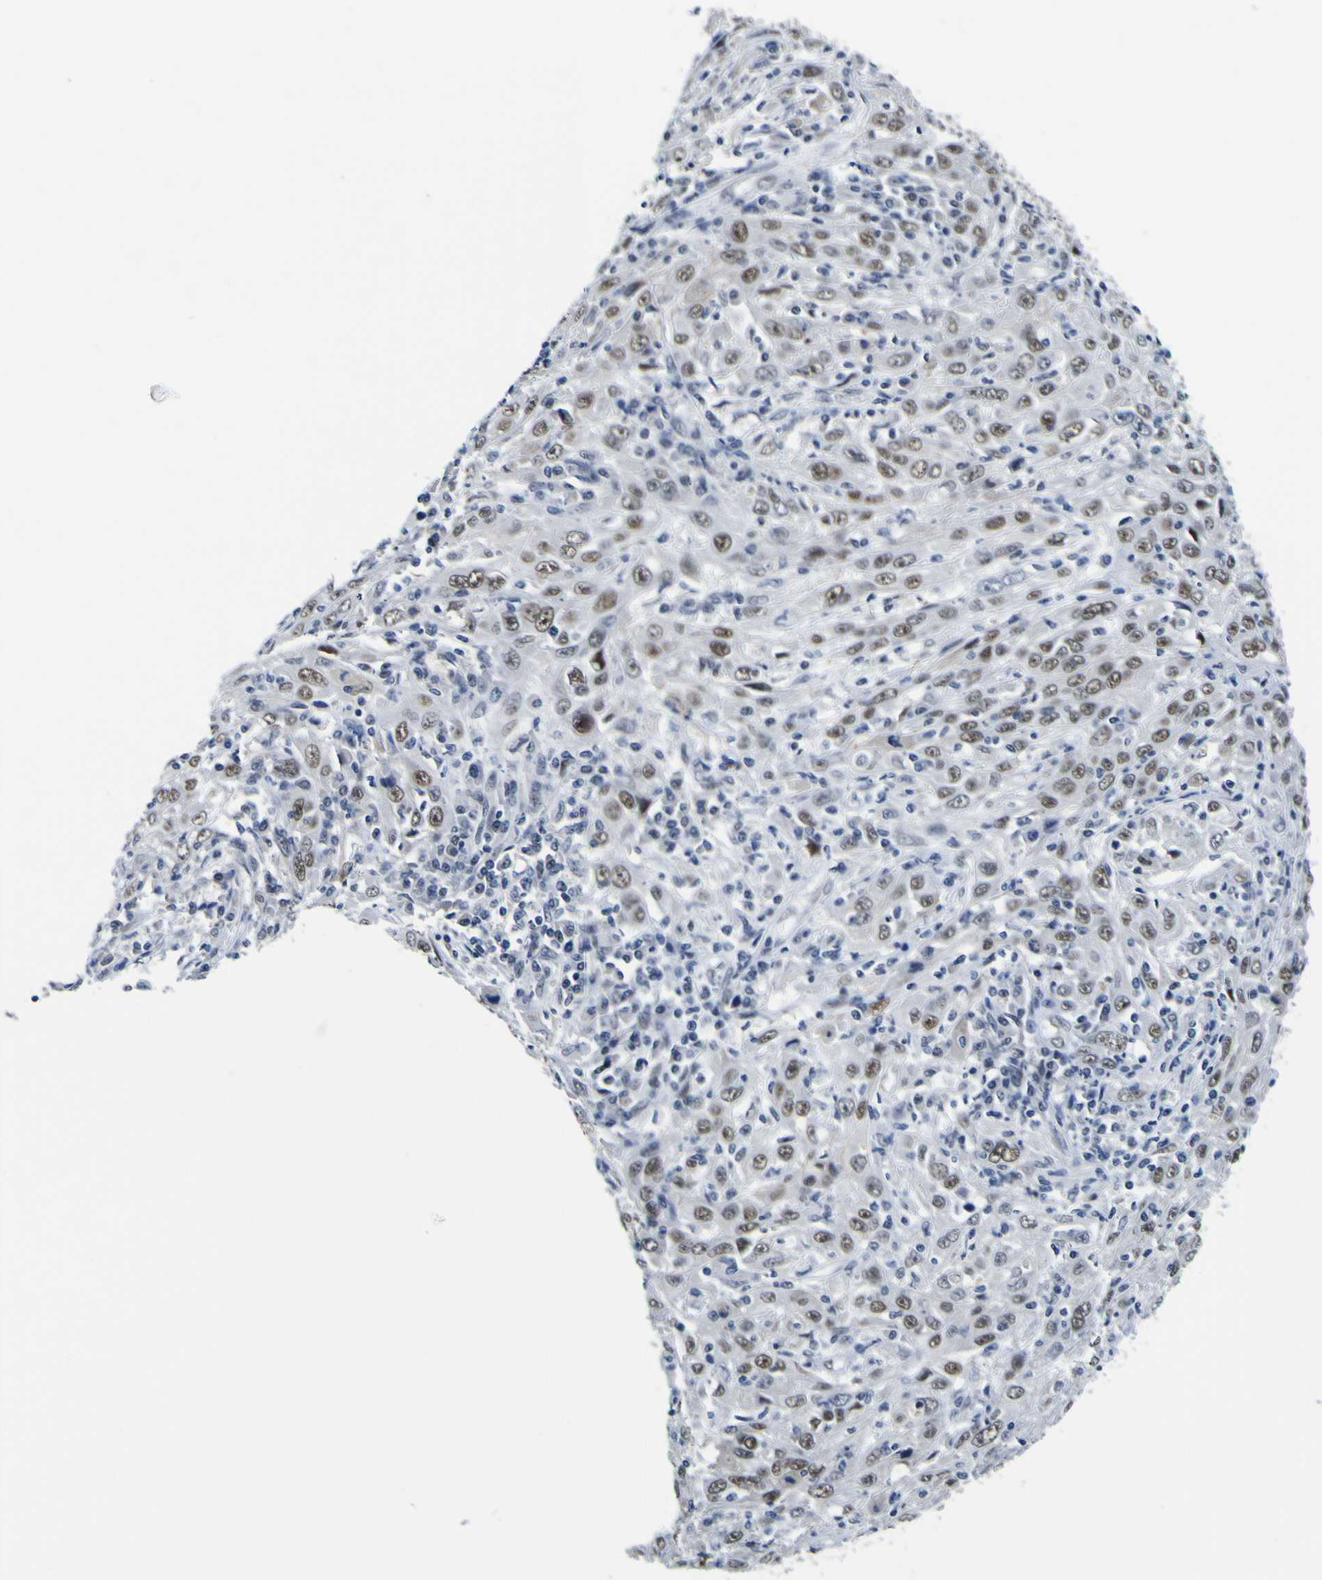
{"staining": {"intensity": "moderate", "quantity": ">75%", "location": "nuclear"}, "tissue": "cervical cancer", "cell_type": "Tumor cells", "image_type": "cancer", "snomed": [{"axis": "morphology", "description": "Squamous cell carcinoma, NOS"}, {"axis": "topography", "description": "Cervix"}], "caption": "This is a histology image of immunohistochemistry (IHC) staining of cervical cancer, which shows moderate expression in the nuclear of tumor cells.", "gene": "CUL4B", "patient": {"sex": "female", "age": 46}}